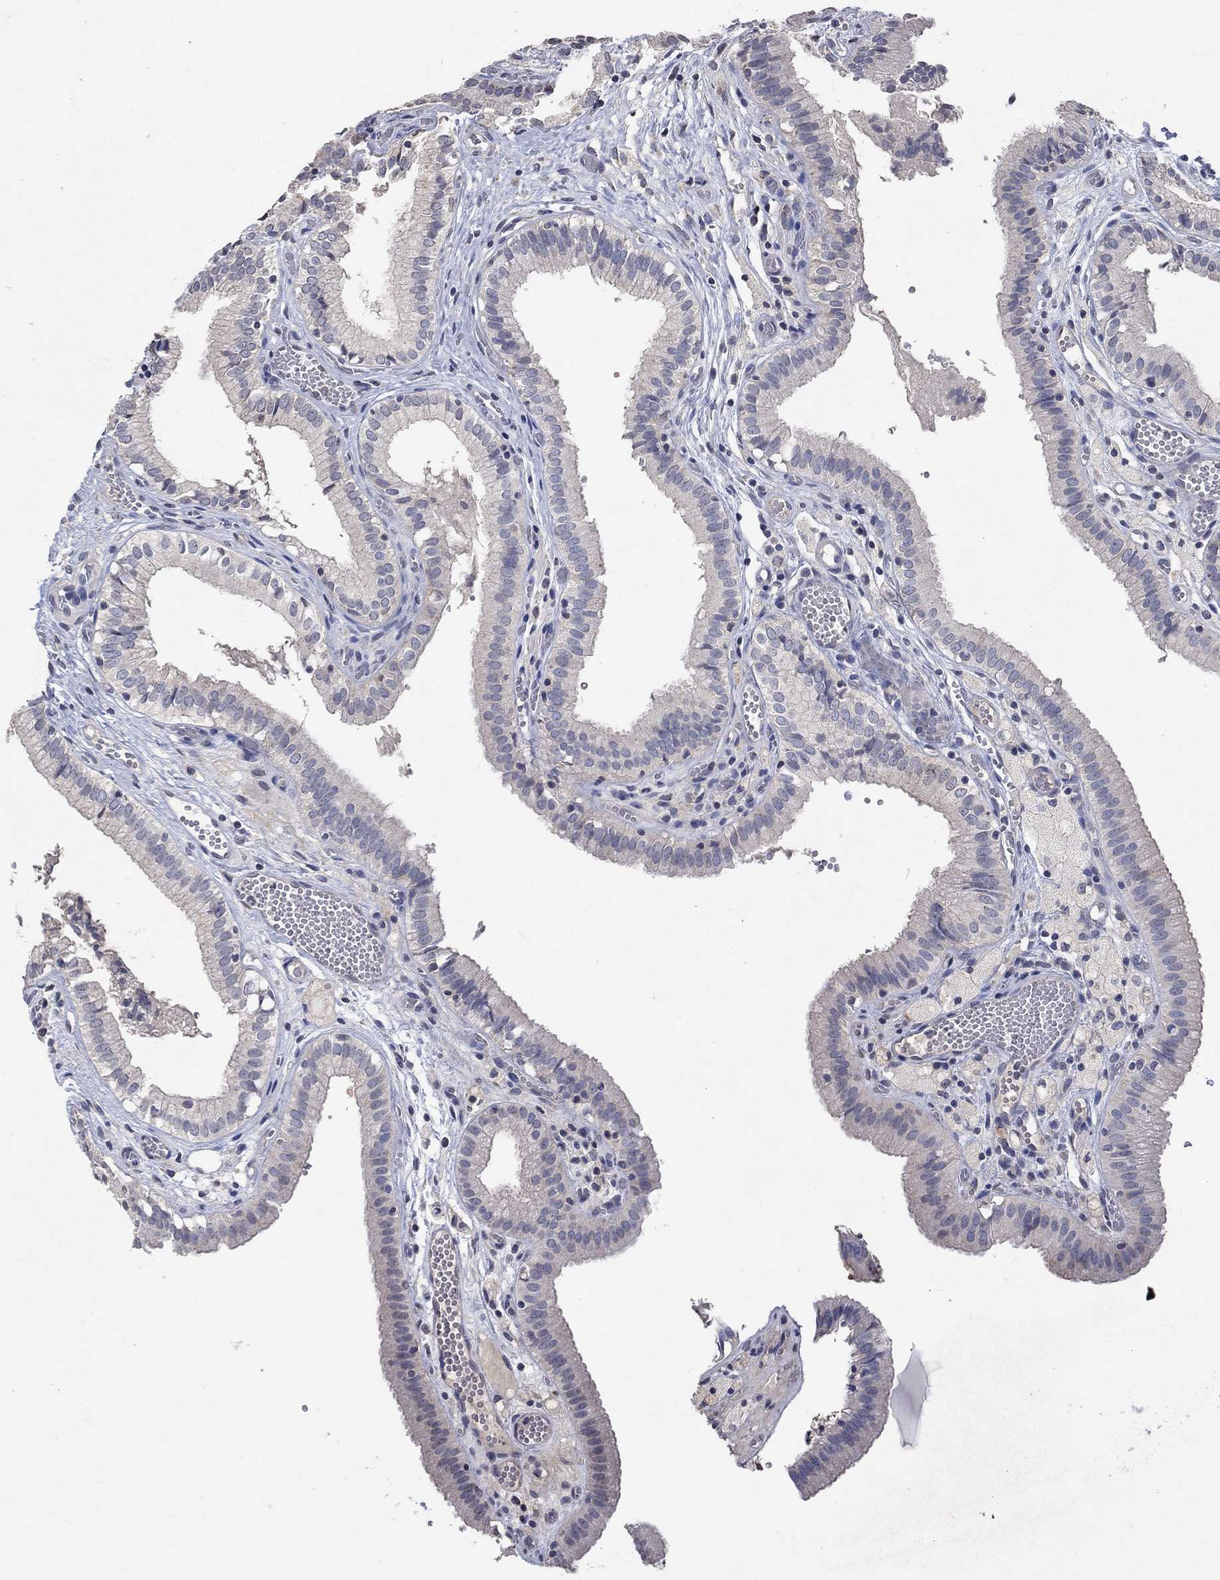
{"staining": {"intensity": "negative", "quantity": "none", "location": "none"}, "tissue": "gallbladder", "cell_type": "Glandular cells", "image_type": "normal", "snomed": [{"axis": "morphology", "description": "Normal tissue, NOS"}, {"axis": "topography", "description": "Gallbladder"}], "caption": "IHC photomicrograph of benign gallbladder stained for a protein (brown), which exhibits no positivity in glandular cells.", "gene": "TMEM169", "patient": {"sex": "female", "age": 24}}